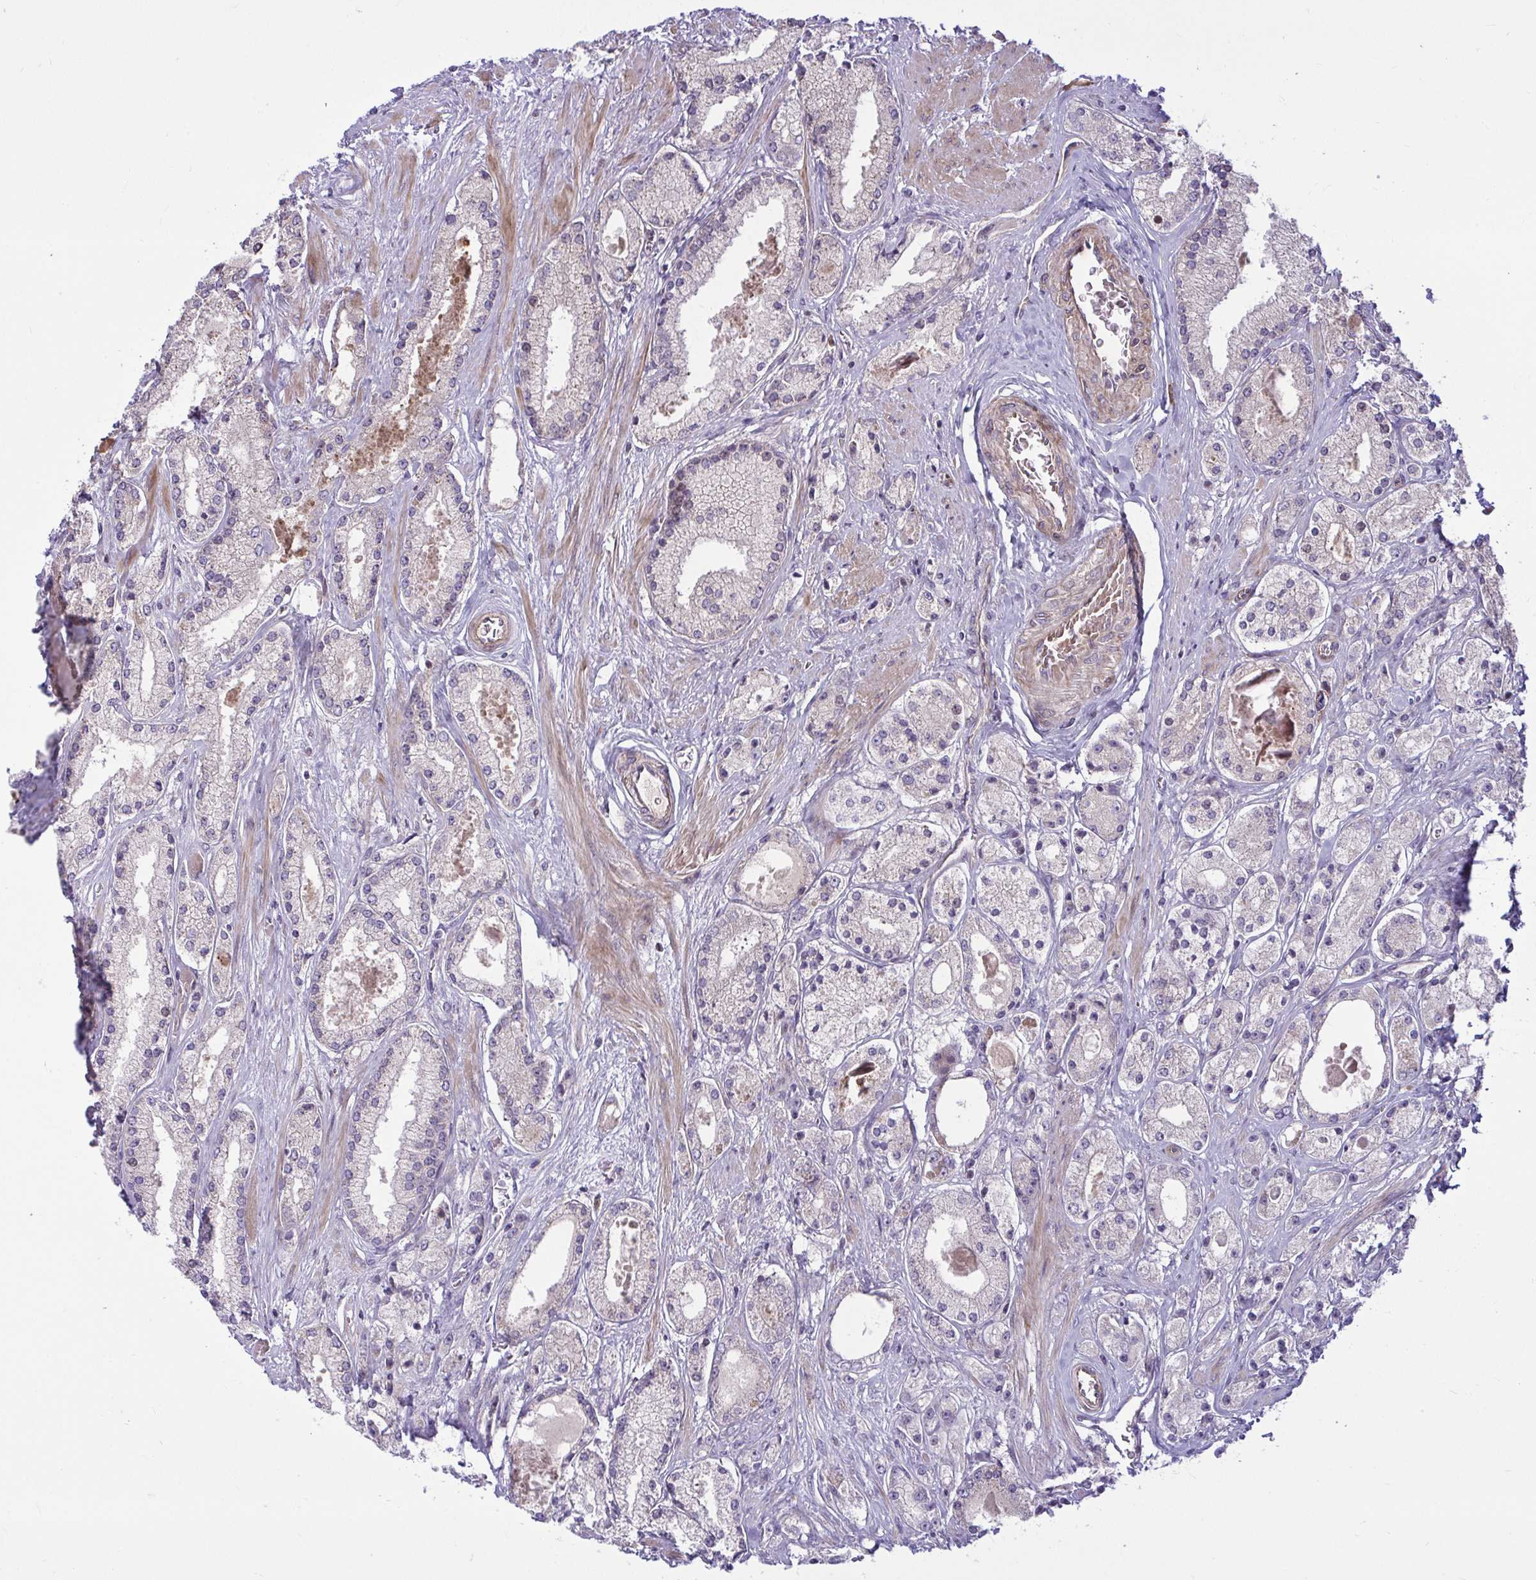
{"staining": {"intensity": "negative", "quantity": "none", "location": "none"}, "tissue": "prostate cancer", "cell_type": "Tumor cells", "image_type": "cancer", "snomed": [{"axis": "morphology", "description": "Adenocarcinoma, High grade"}, {"axis": "topography", "description": "Prostate"}], "caption": "There is no significant expression in tumor cells of prostate cancer.", "gene": "ZSCAN9", "patient": {"sex": "male", "age": 67}}